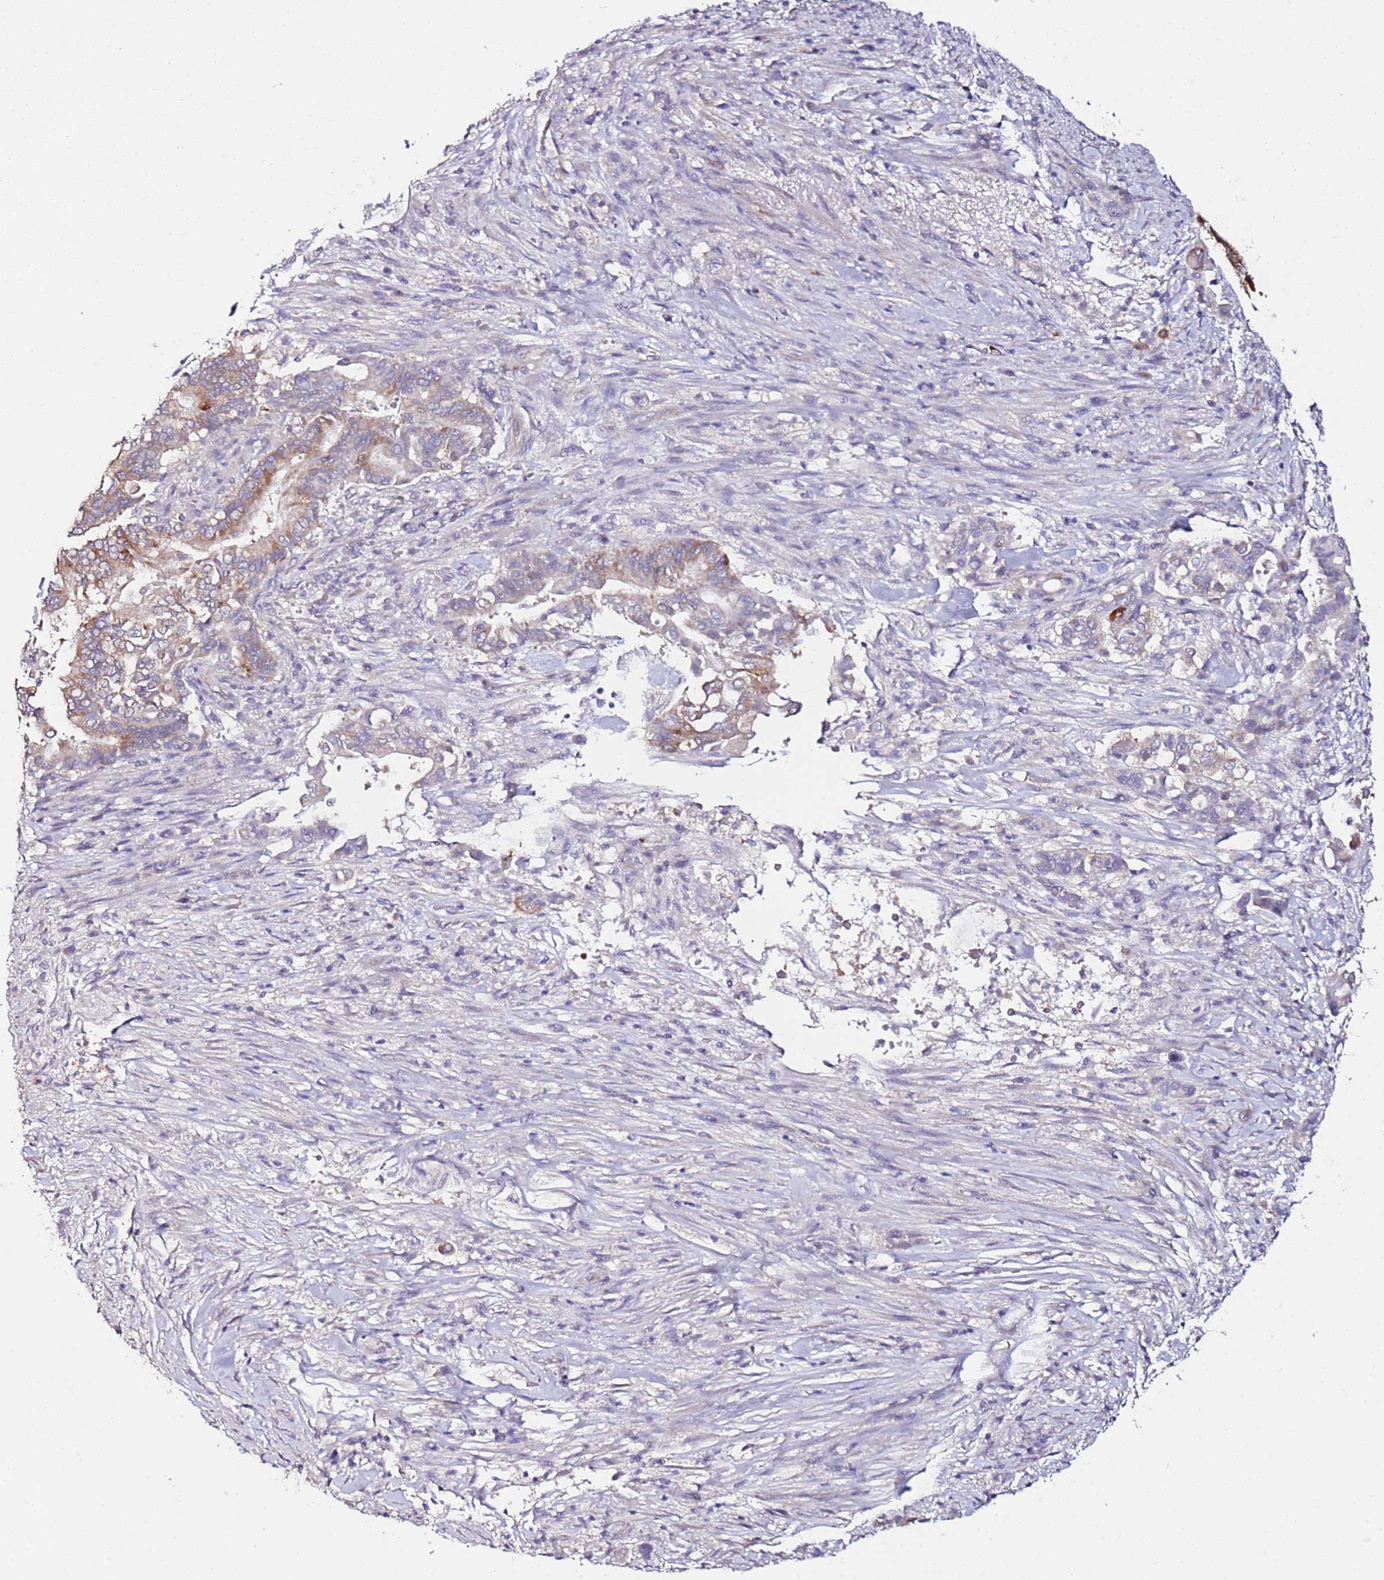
{"staining": {"intensity": "moderate", "quantity": "25%-75%", "location": "cytoplasmic/membranous"}, "tissue": "pancreatic cancer", "cell_type": "Tumor cells", "image_type": "cancer", "snomed": [{"axis": "morphology", "description": "Adenocarcinoma, NOS"}, {"axis": "topography", "description": "Pancreas"}], "caption": "Protein staining of adenocarcinoma (pancreatic) tissue demonstrates moderate cytoplasmic/membranous expression in approximately 25%-75% of tumor cells. (DAB = brown stain, brightfield microscopy at high magnification).", "gene": "SRRM5", "patient": {"sex": "male", "age": 68}}